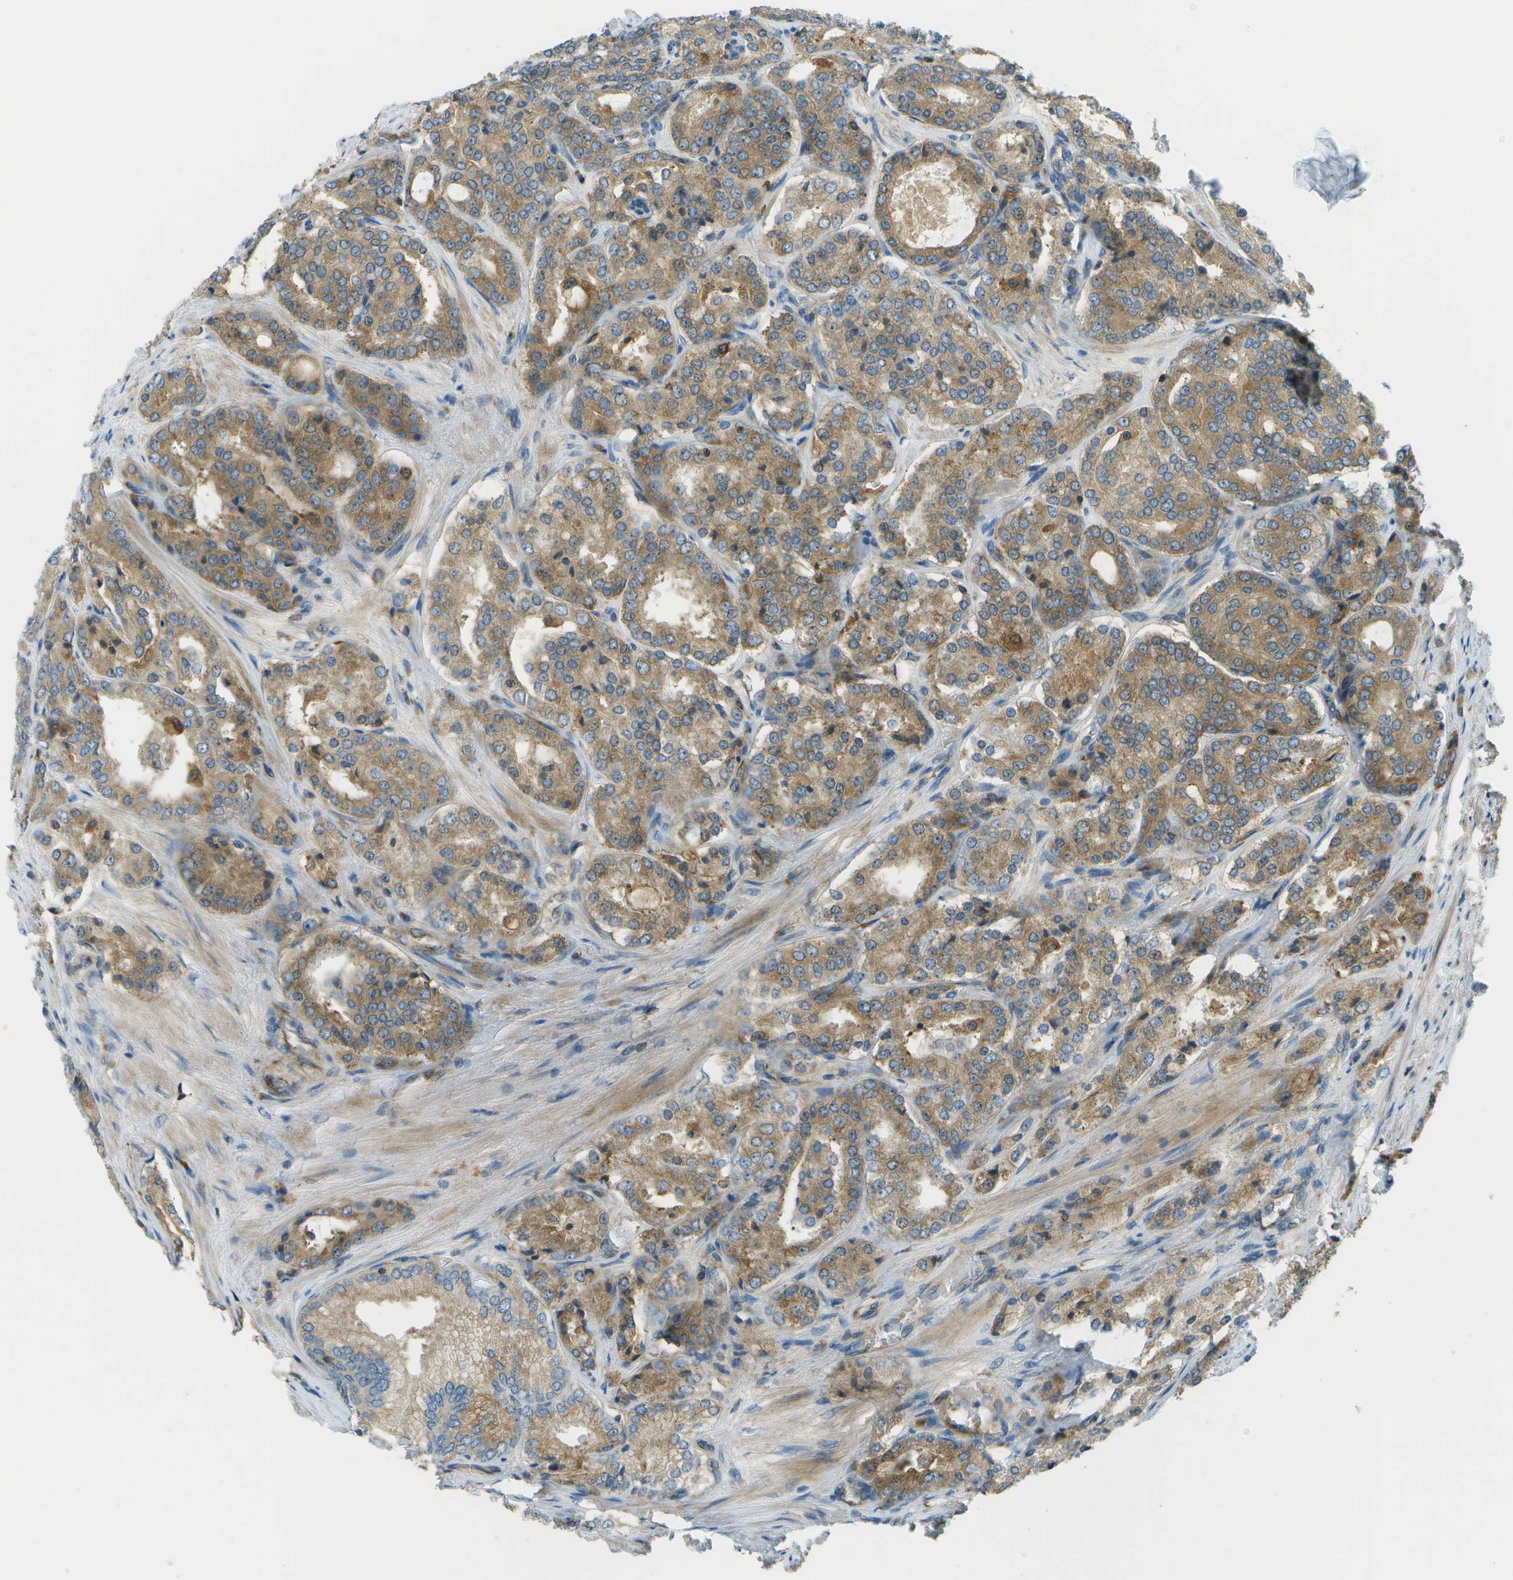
{"staining": {"intensity": "moderate", "quantity": ">75%", "location": "cytoplasmic/membranous"}, "tissue": "prostate cancer", "cell_type": "Tumor cells", "image_type": "cancer", "snomed": [{"axis": "morphology", "description": "Adenocarcinoma, High grade"}, {"axis": "topography", "description": "Prostate"}], "caption": "Immunohistochemistry (IHC) histopathology image of prostate cancer (adenocarcinoma (high-grade)) stained for a protein (brown), which reveals medium levels of moderate cytoplasmic/membranous staining in about >75% of tumor cells.", "gene": "TMTC1", "patient": {"sex": "male", "age": 65}}